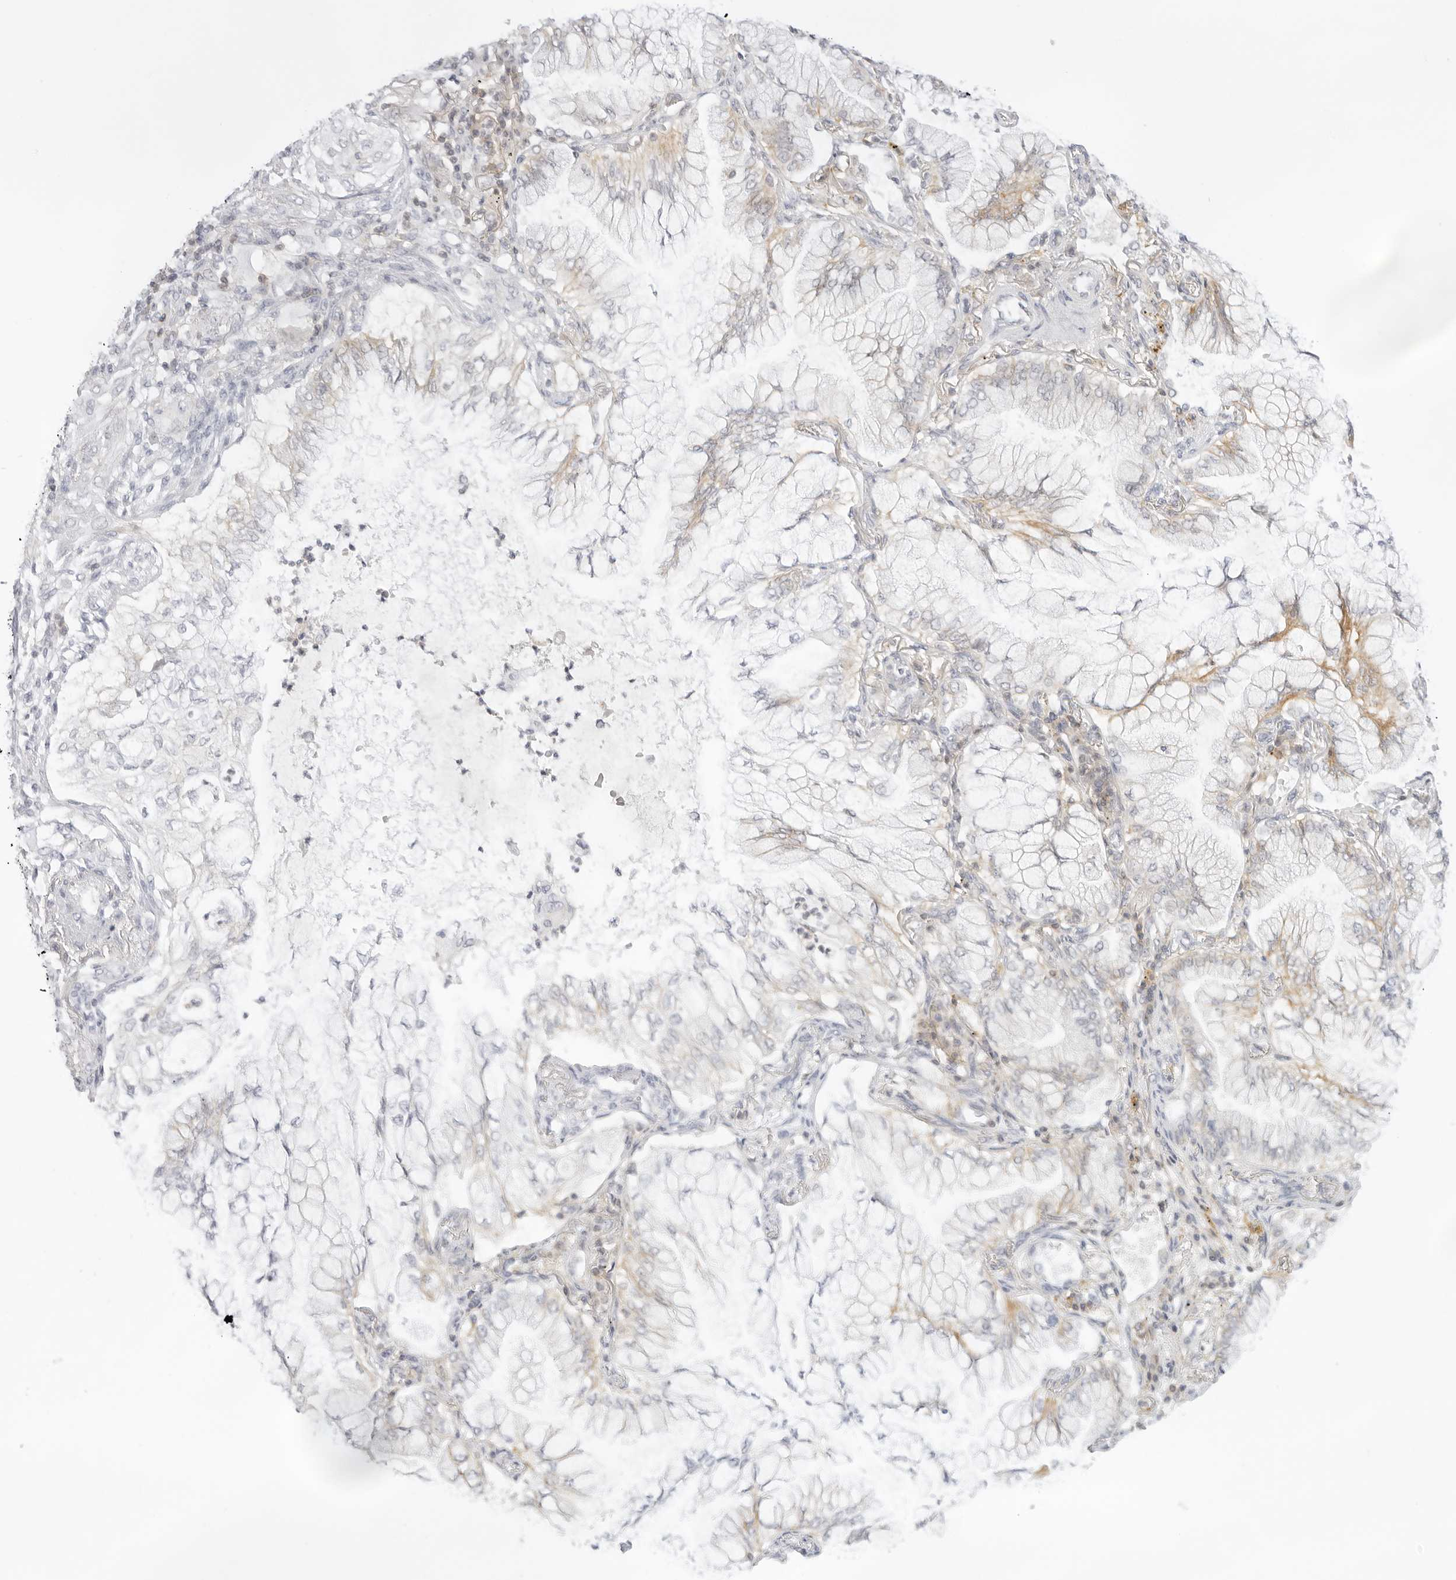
{"staining": {"intensity": "moderate", "quantity": "<25%", "location": "cytoplasmic/membranous"}, "tissue": "lung cancer", "cell_type": "Tumor cells", "image_type": "cancer", "snomed": [{"axis": "morphology", "description": "Adenocarcinoma, NOS"}, {"axis": "topography", "description": "Lung"}], "caption": "Adenocarcinoma (lung) tissue displays moderate cytoplasmic/membranous expression in approximately <25% of tumor cells", "gene": "TNFRSF14", "patient": {"sex": "female", "age": 70}}